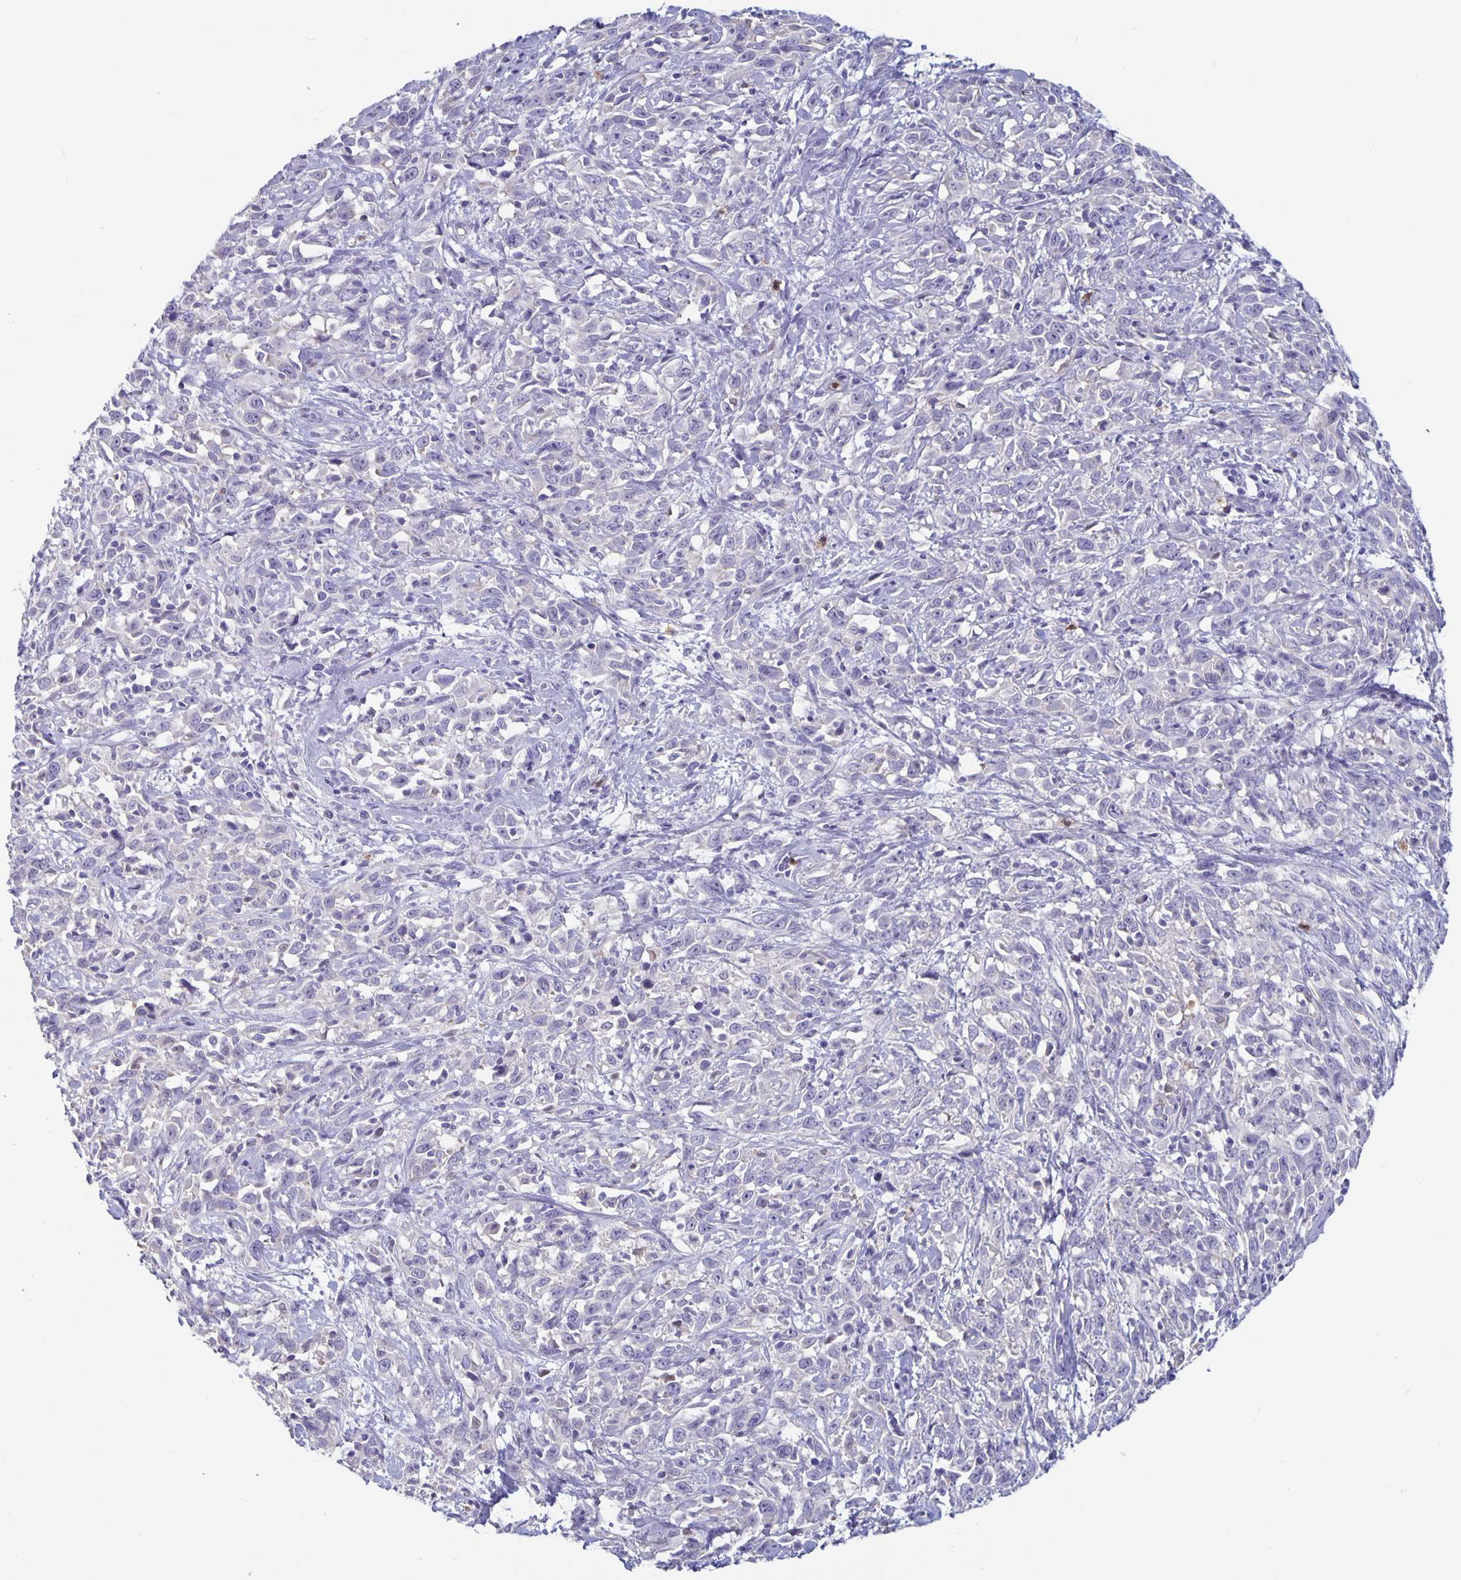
{"staining": {"intensity": "negative", "quantity": "none", "location": "none"}, "tissue": "cervical cancer", "cell_type": "Tumor cells", "image_type": "cancer", "snomed": [{"axis": "morphology", "description": "Adenocarcinoma, NOS"}, {"axis": "topography", "description": "Cervix"}], "caption": "Protein analysis of cervical adenocarcinoma displays no significant expression in tumor cells. (DAB immunohistochemistry (IHC), high magnification).", "gene": "PLCB3", "patient": {"sex": "female", "age": 40}}